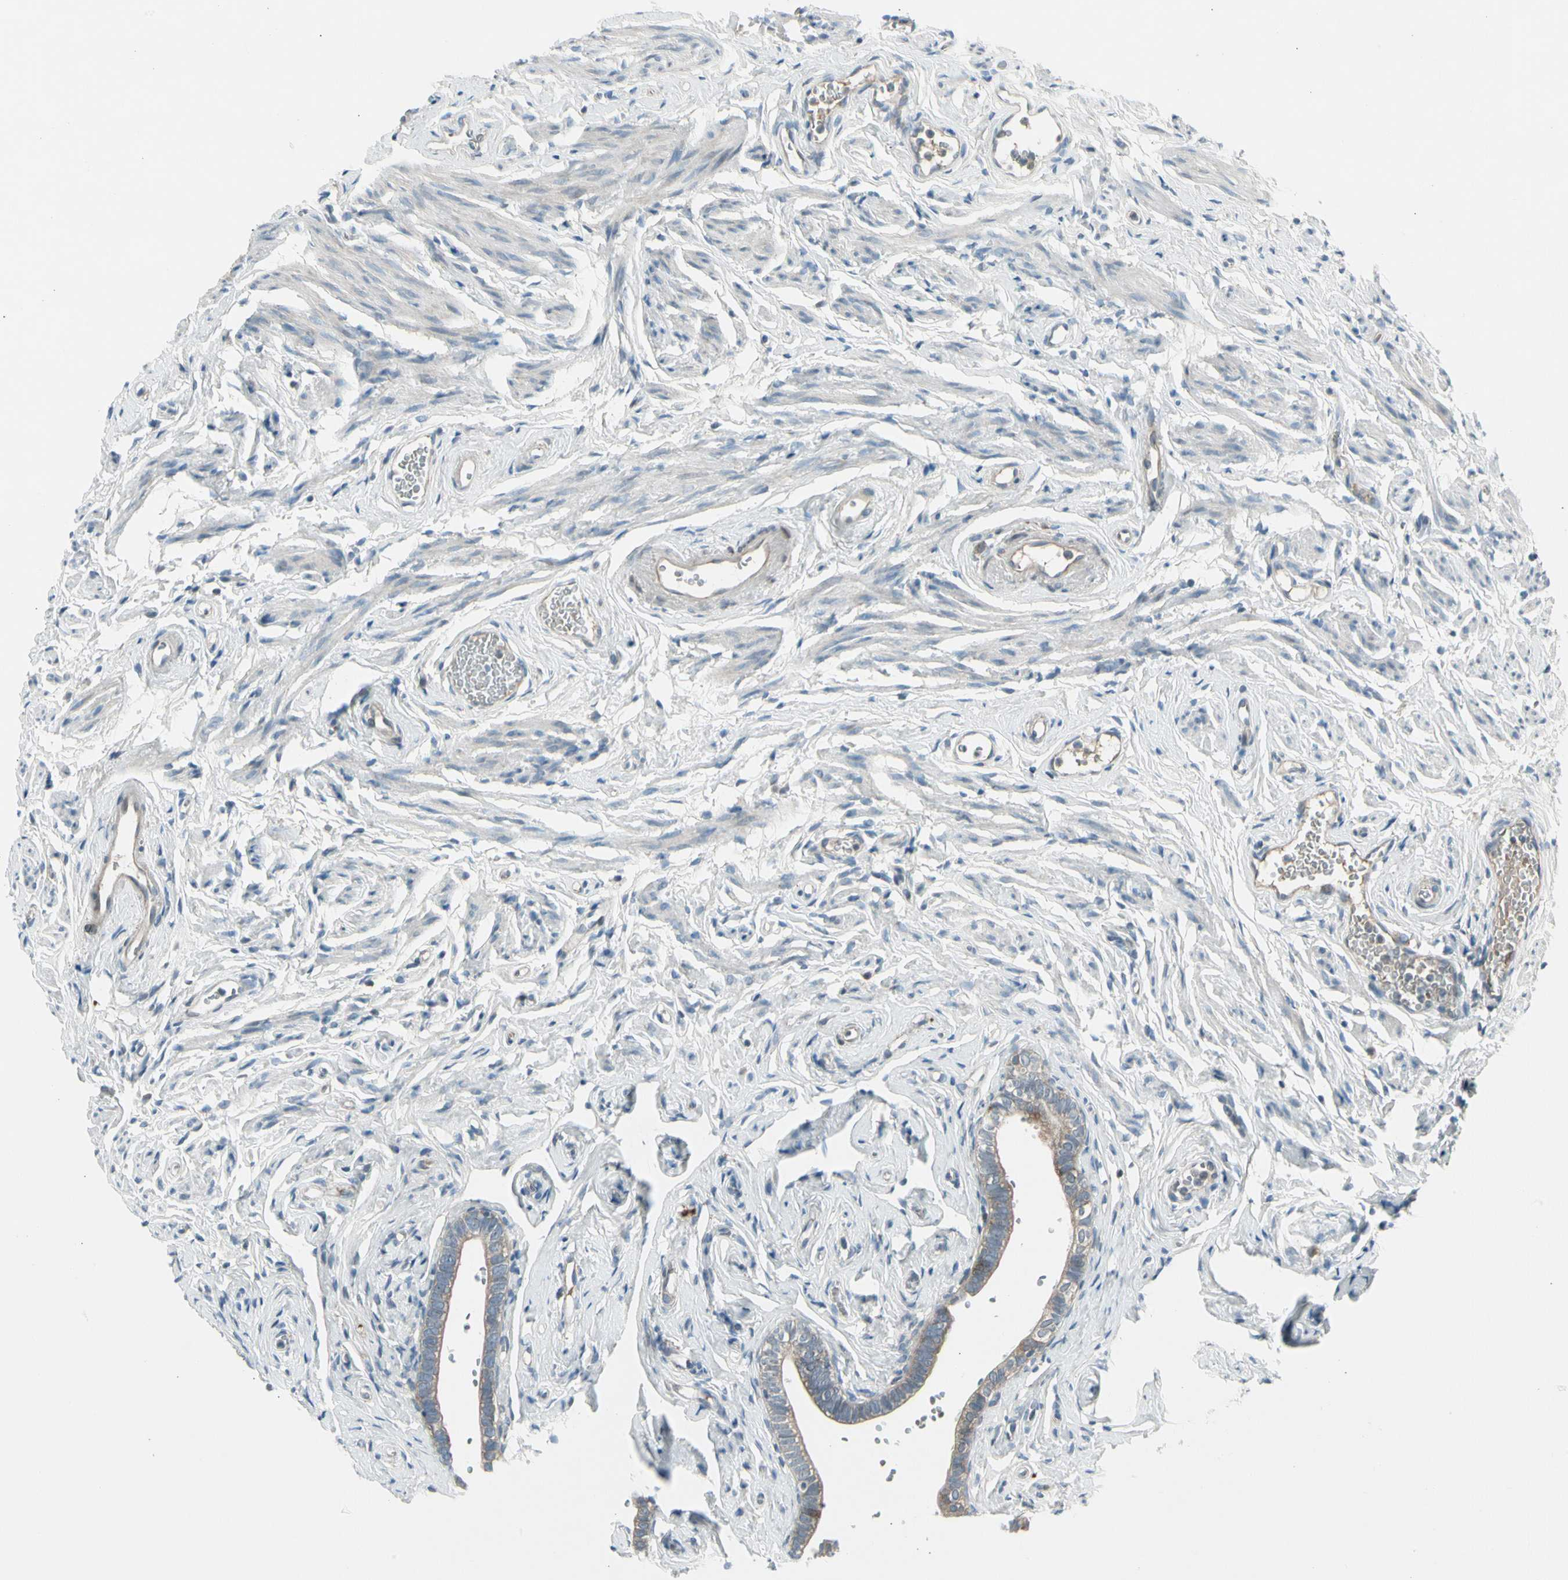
{"staining": {"intensity": "weak", "quantity": ">75%", "location": "cytoplasmic/membranous"}, "tissue": "fallopian tube", "cell_type": "Glandular cells", "image_type": "normal", "snomed": [{"axis": "morphology", "description": "Normal tissue, NOS"}, {"axis": "topography", "description": "Fallopian tube"}], "caption": "This image reveals IHC staining of normal human fallopian tube, with low weak cytoplasmic/membranous staining in about >75% of glandular cells.", "gene": "PANK2", "patient": {"sex": "female", "age": 71}}